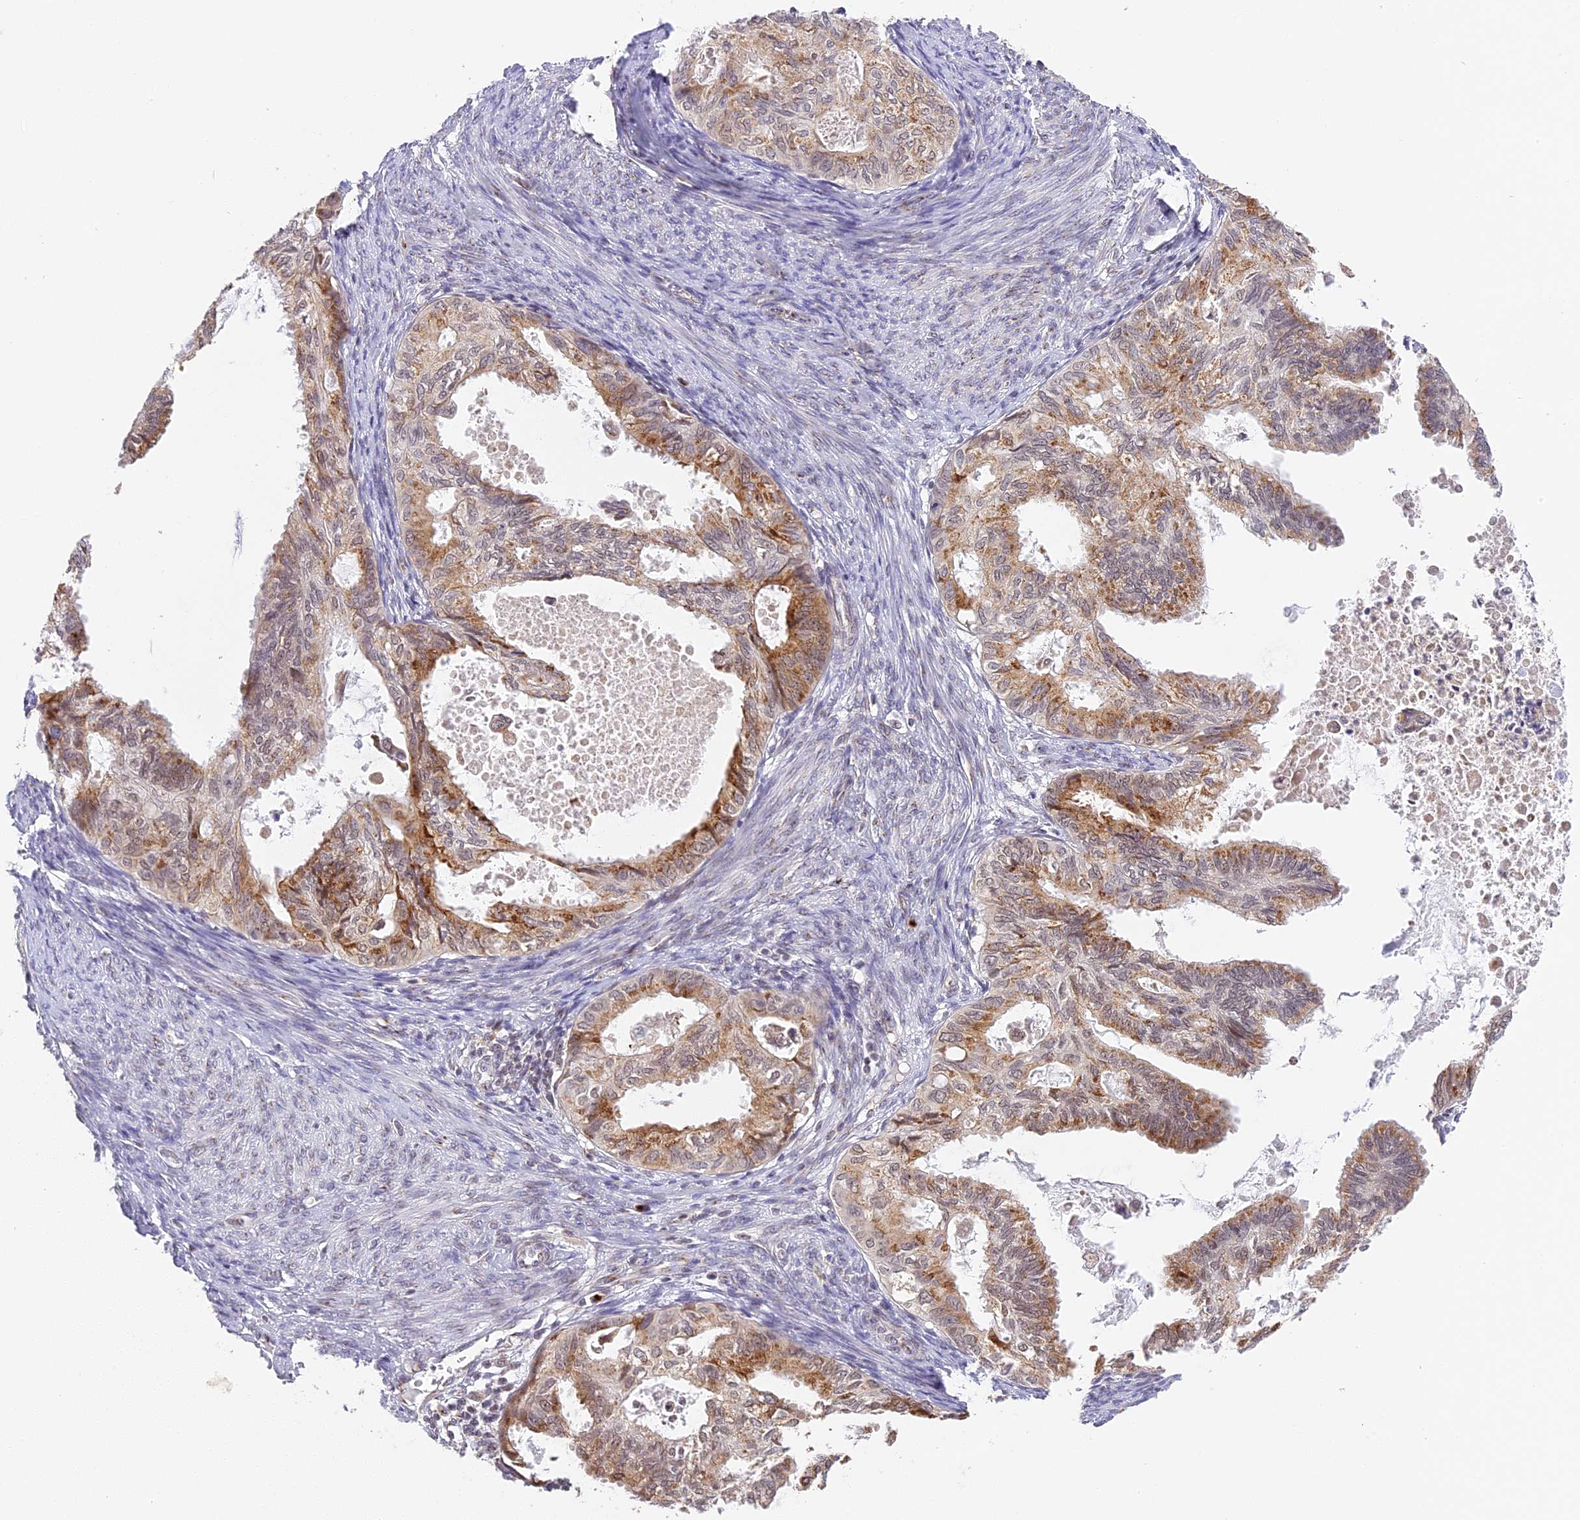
{"staining": {"intensity": "moderate", "quantity": ">75%", "location": "cytoplasmic/membranous"}, "tissue": "cervical cancer", "cell_type": "Tumor cells", "image_type": "cancer", "snomed": [{"axis": "morphology", "description": "Normal tissue, NOS"}, {"axis": "morphology", "description": "Adenocarcinoma, NOS"}, {"axis": "topography", "description": "Cervix"}, {"axis": "topography", "description": "Endometrium"}], "caption": "Cervical cancer was stained to show a protein in brown. There is medium levels of moderate cytoplasmic/membranous staining in about >75% of tumor cells.", "gene": "HEATR5B", "patient": {"sex": "female", "age": 86}}